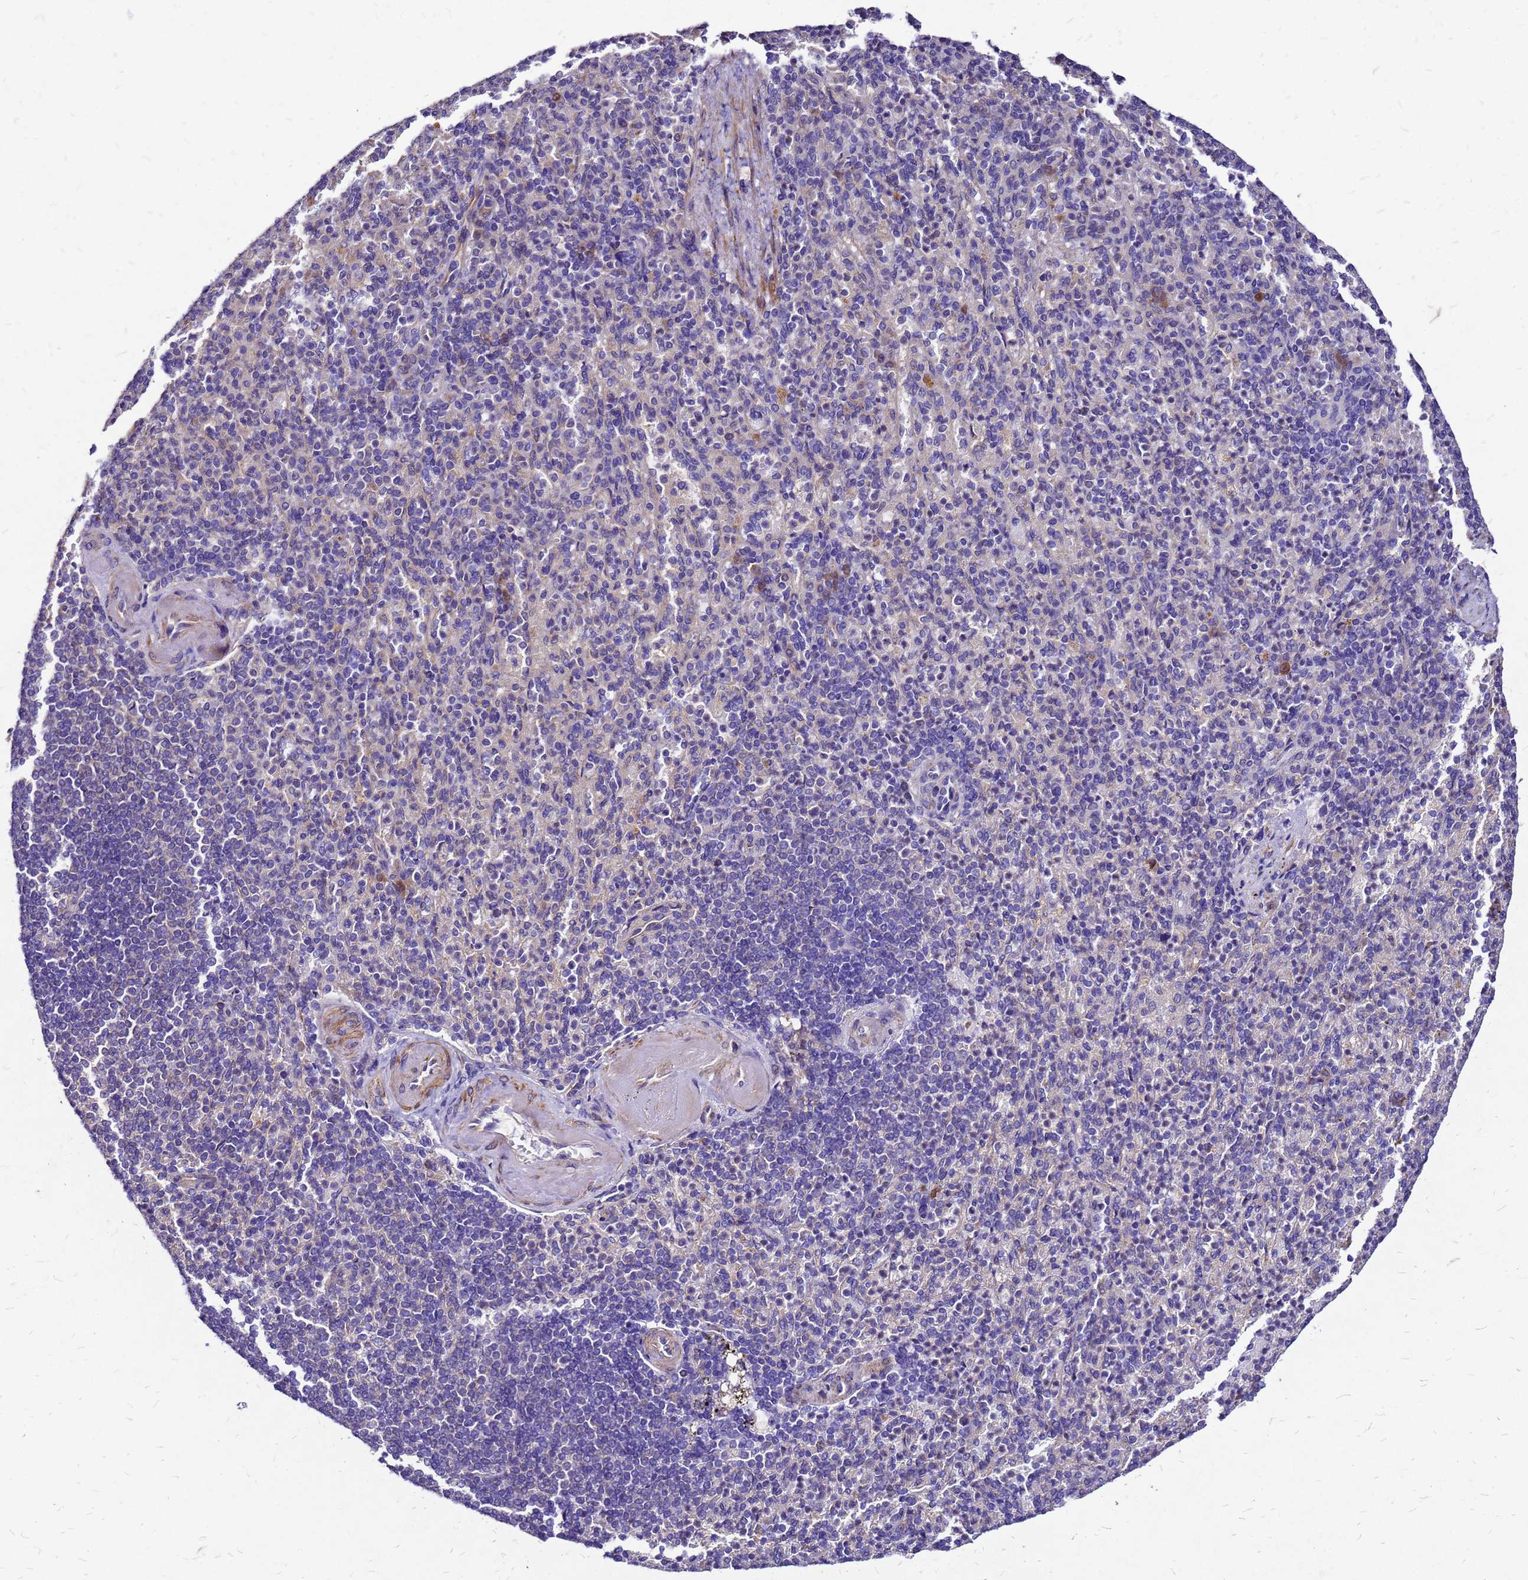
{"staining": {"intensity": "weak", "quantity": "<25%", "location": "cytoplasmic/membranous"}, "tissue": "spleen", "cell_type": "Cells in red pulp", "image_type": "normal", "snomed": [{"axis": "morphology", "description": "Normal tissue, NOS"}, {"axis": "topography", "description": "Spleen"}], "caption": "Immunohistochemistry (IHC) image of unremarkable spleen: human spleen stained with DAB demonstrates no significant protein positivity in cells in red pulp.", "gene": "DUSP23", "patient": {"sex": "female", "age": 74}}